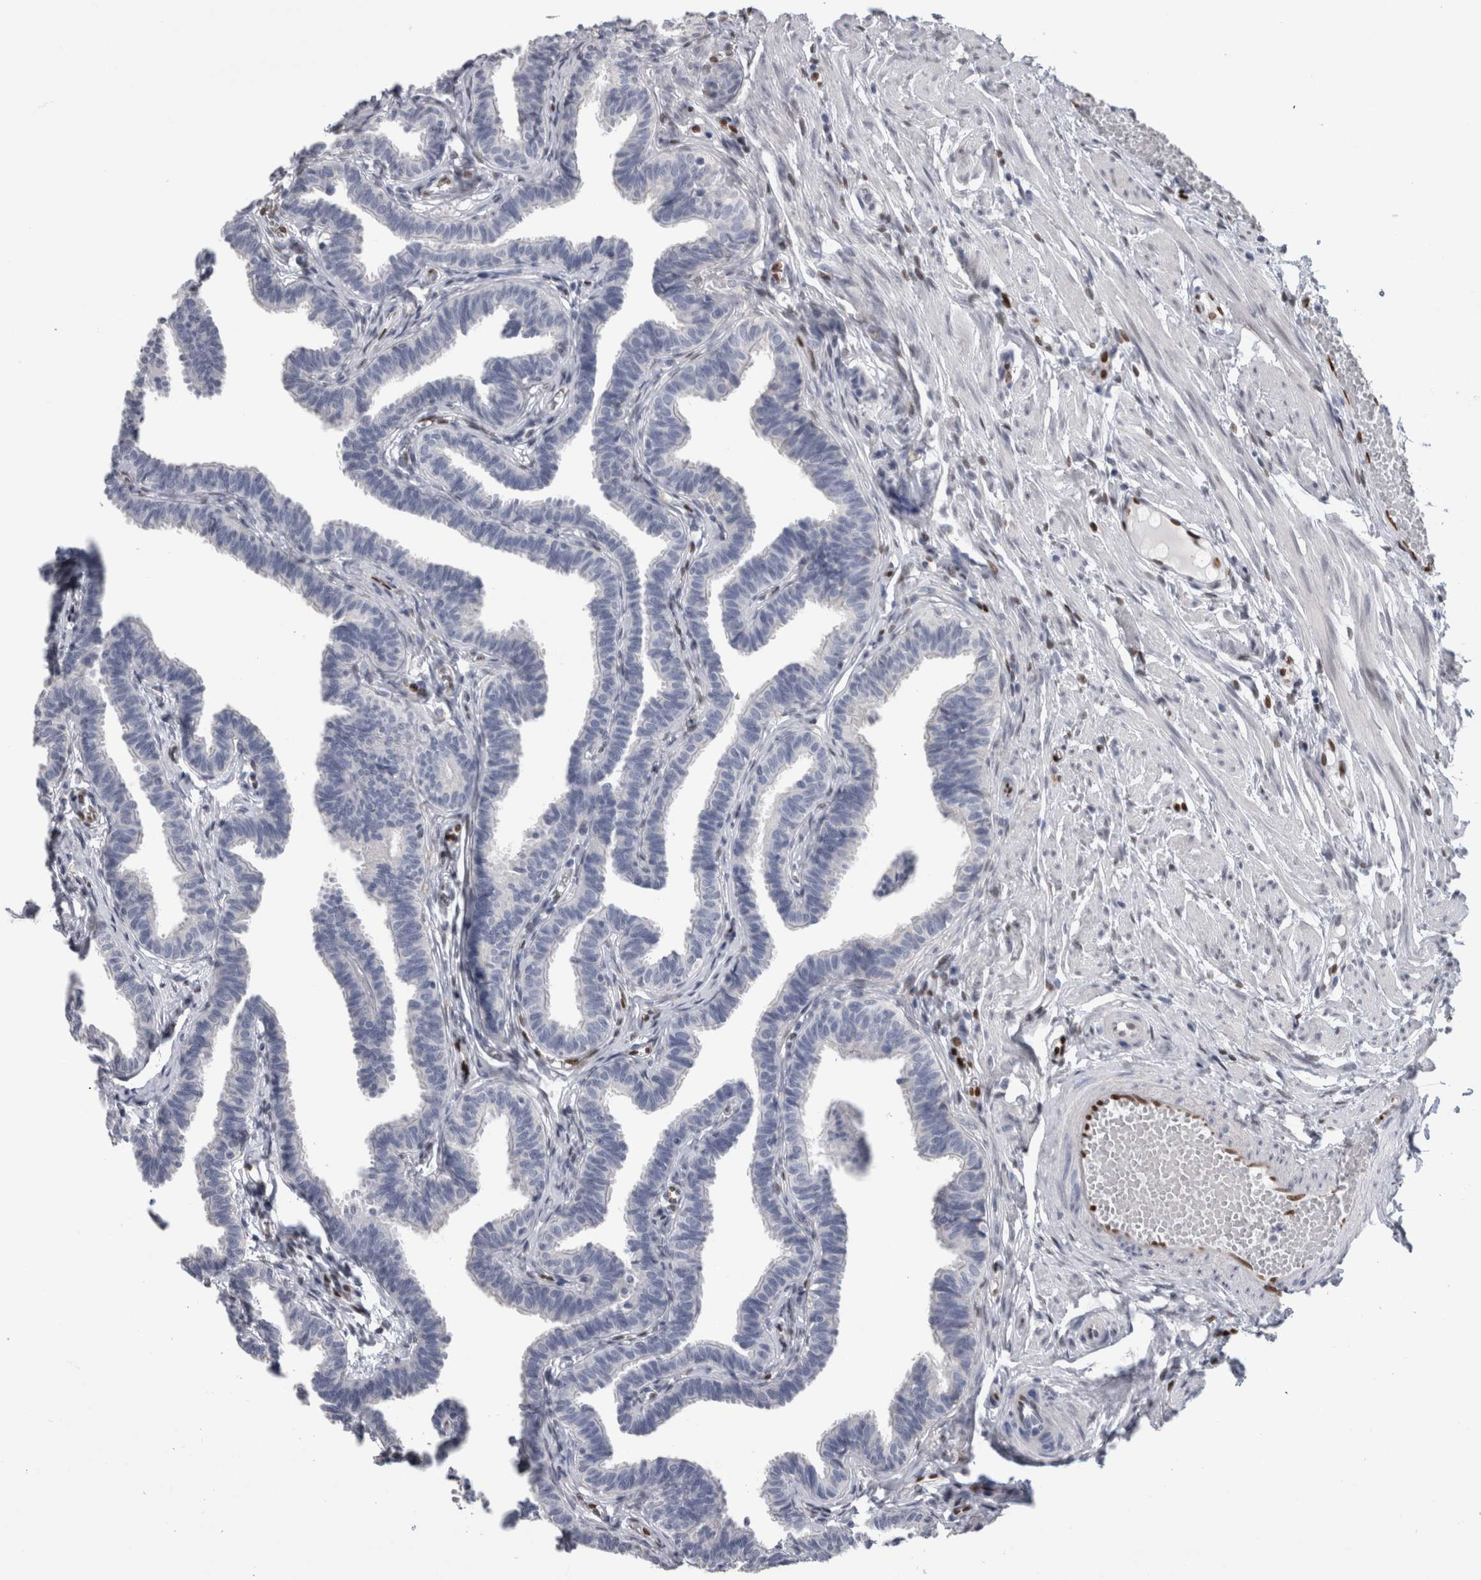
{"staining": {"intensity": "negative", "quantity": "none", "location": "none"}, "tissue": "fallopian tube", "cell_type": "Glandular cells", "image_type": "normal", "snomed": [{"axis": "morphology", "description": "Normal tissue, NOS"}, {"axis": "topography", "description": "Fallopian tube"}, {"axis": "topography", "description": "Ovary"}], "caption": "DAB immunohistochemical staining of unremarkable fallopian tube displays no significant positivity in glandular cells. The staining was performed using DAB (3,3'-diaminobenzidine) to visualize the protein expression in brown, while the nuclei were stained in blue with hematoxylin (Magnification: 20x).", "gene": "IL33", "patient": {"sex": "female", "age": 23}}